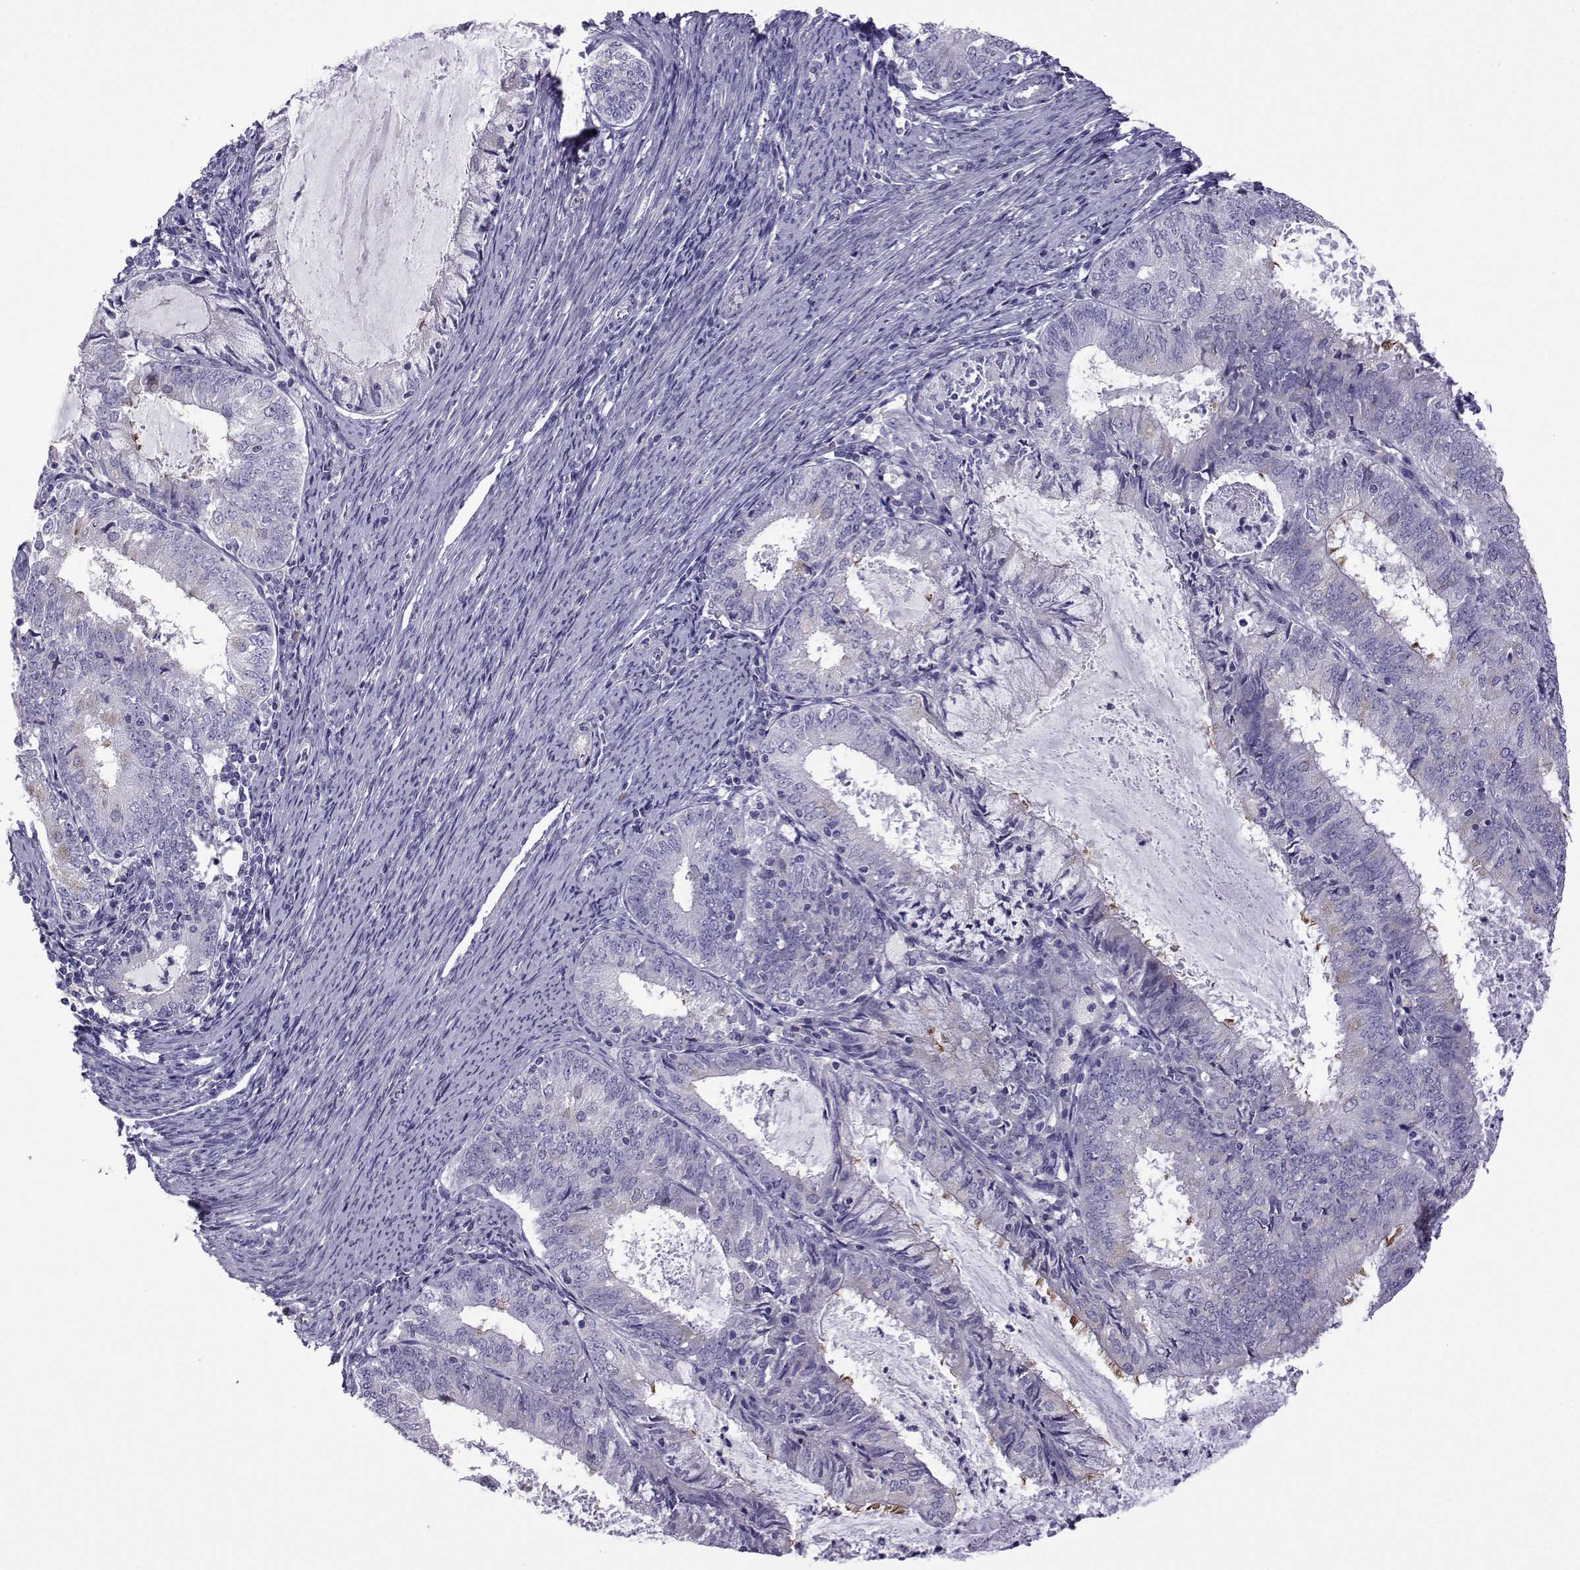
{"staining": {"intensity": "strong", "quantity": "<25%", "location": "cytoplasmic/membranous"}, "tissue": "endometrial cancer", "cell_type": "Tumor cells", "image_type": "cancer", "snomed": [{"axis": "morphology", "description": "Adenocarcinoma, NOS"}, {"axis": "topography", "description": "Endometrium"}], "caption": "Endometrial adenocarcinoma stained with a brown dye reveals strong cytoplasmic/membranous positive staining in approximately <25% of tumor cells.", "gene": "CFAP70", "patient": {"sex": "female", "age": 57}}